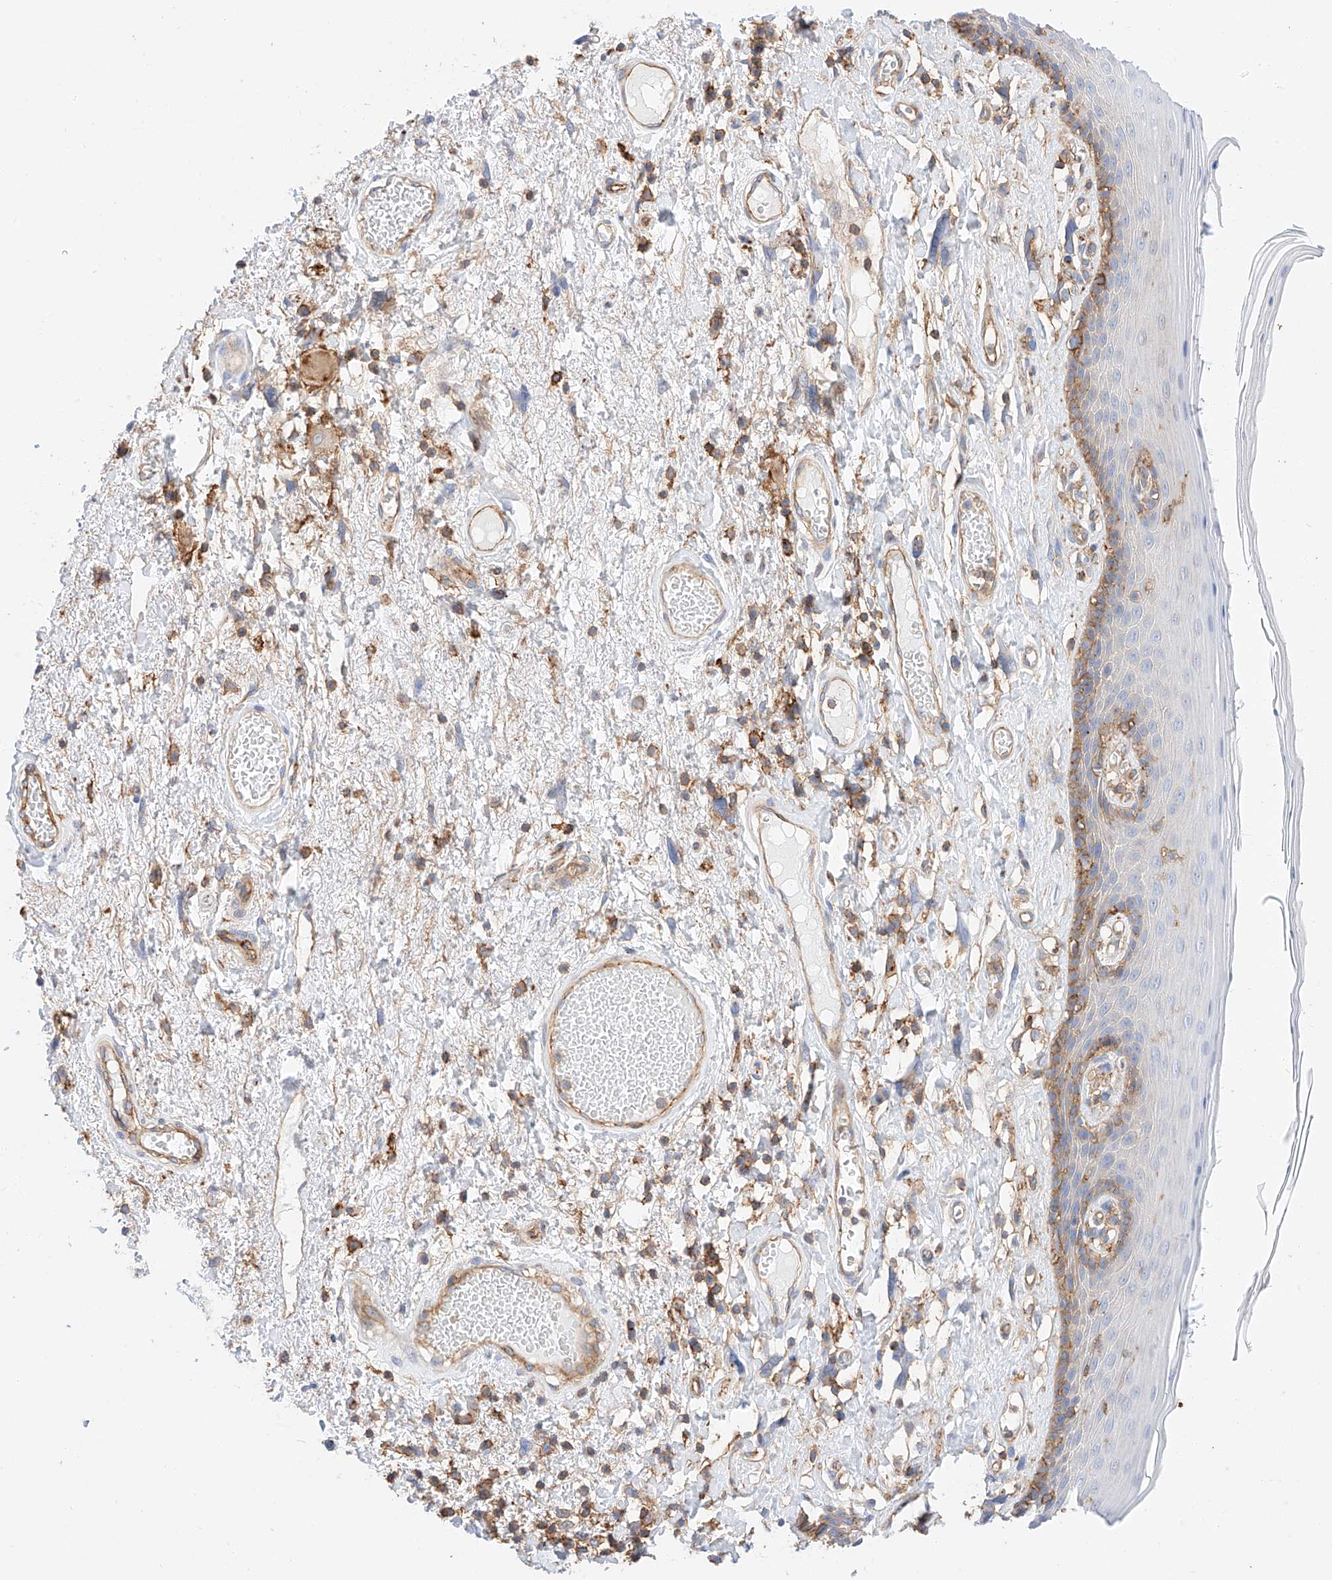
{"staining": {"intensity": "moderate", "quantity": "<25%", "location": "cytoplasmic/membranous"}, "tissue": "skin", "cell_type": "Epidermal cells", "image_type": "normal", "snomed": [{"axis": "morphology", "description": "Normal tissue, NOS"}, {"axis": "topography", "description": "Anal"}], "caption": "IHC staining of benign skin, which shows low levels of moderate cytoplasmic/membranous staining in about <25% of epidermal cells indicating moderate cytoplasmic/membranous protein expression. The staining was performed using DAB (brown) for protein detection and nuclei were counterstained in hematoxylin (blue).", "gene": "ENSG00000259132", "patient": {"sex": "male", "age": 69}}